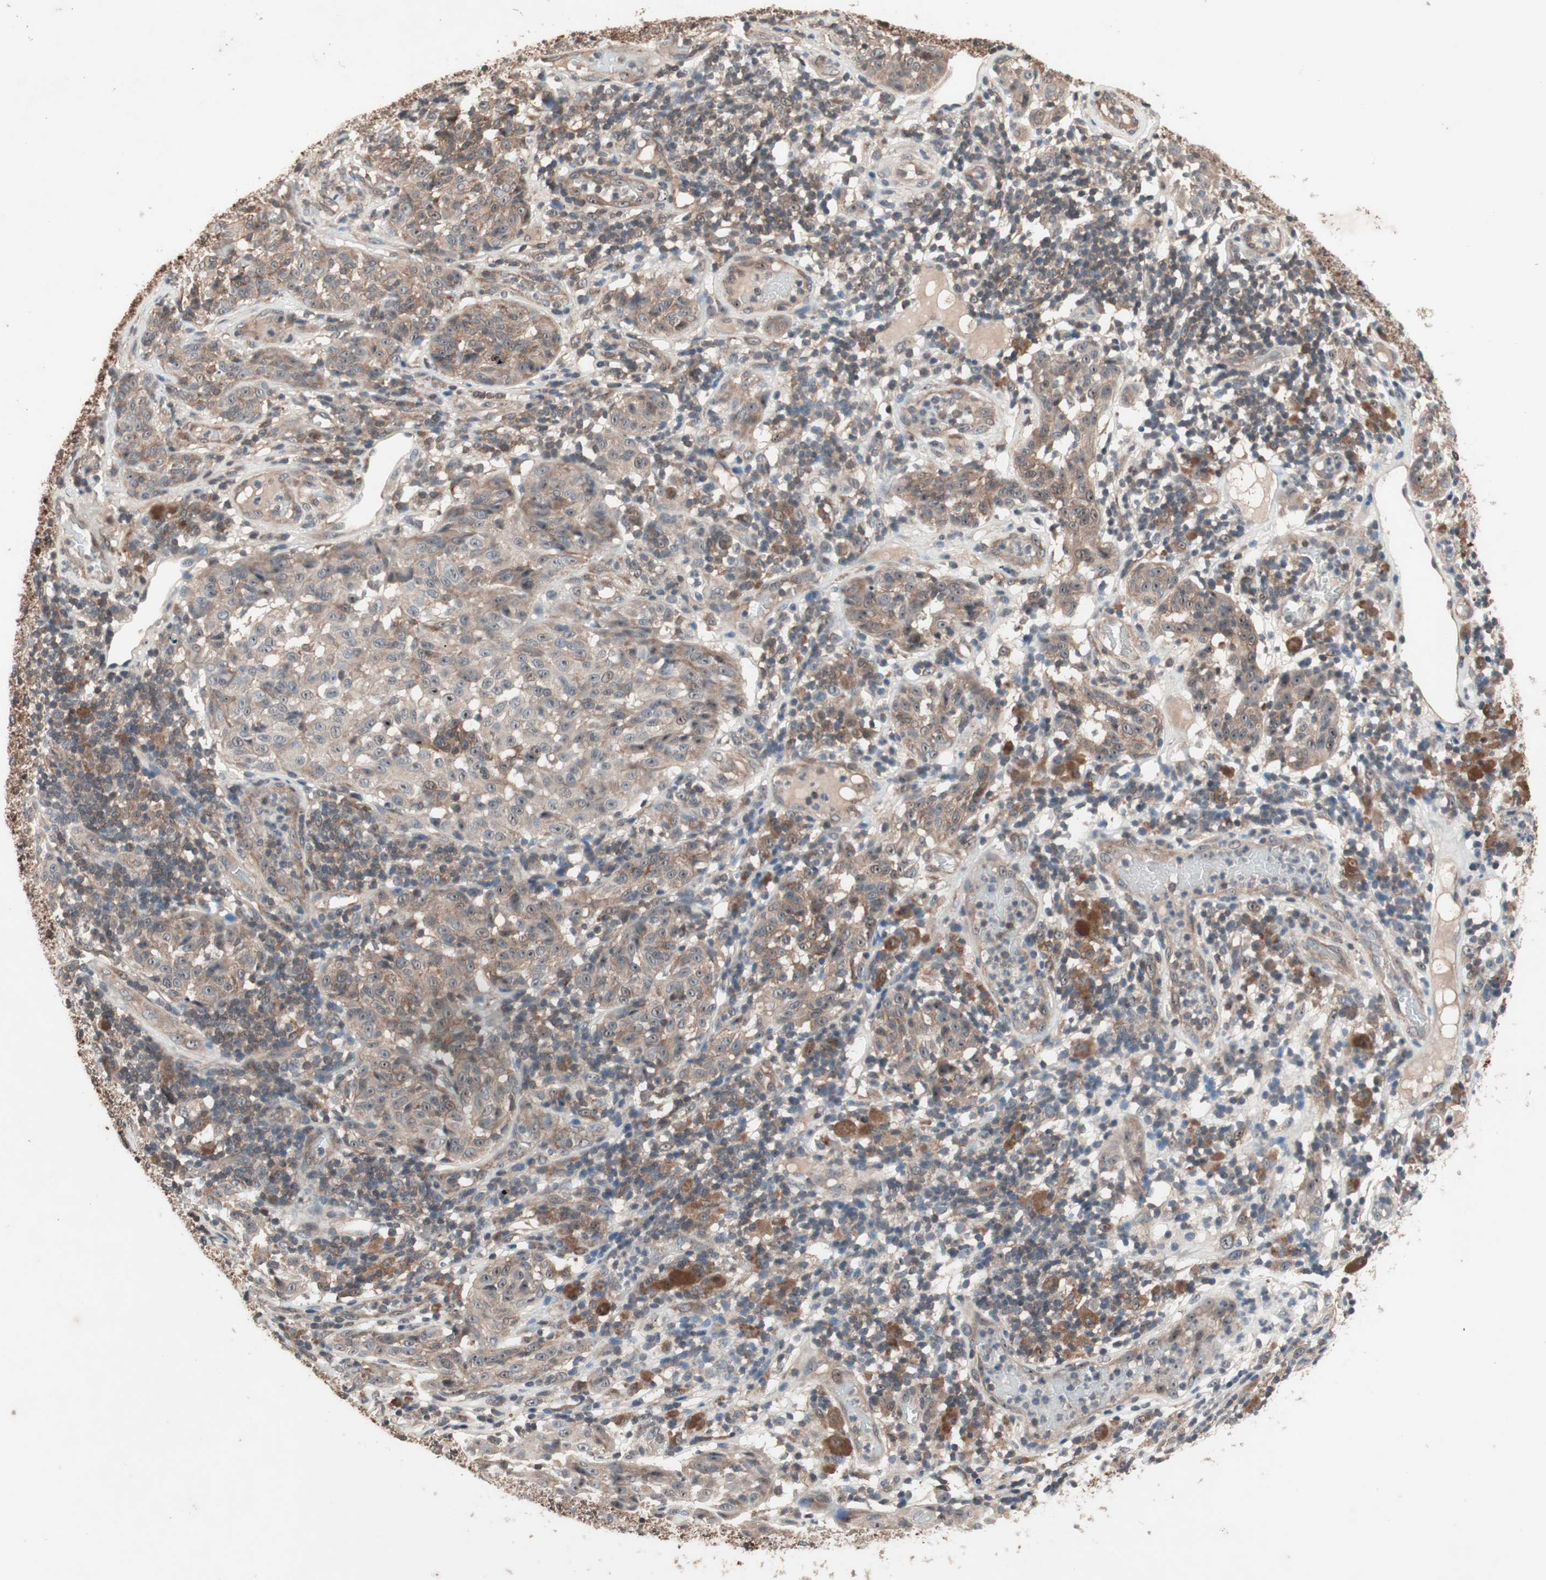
{"staining": {"intensity": "weak", "quantity": "25%-75%", "location": "cytoplasmic/membranous,nuclear"}, "tissue": "melanoma", "cell_type": "Tumor cells", "image_type": "cancer", "snomed": [{"axis": "morphology", "description": "Malignant melanoma, NOS"}, {"axis": "topography", "description": "Skin"}], "caption": "High-power microscopy captured an IHC image of malignant melanoma, revealing weak cytoplasmic/membranous and nuclear expression in about 25%-75% of tumor cells.", "gene": "IRS1", "patient": {"sex": "female", "age": 46}}